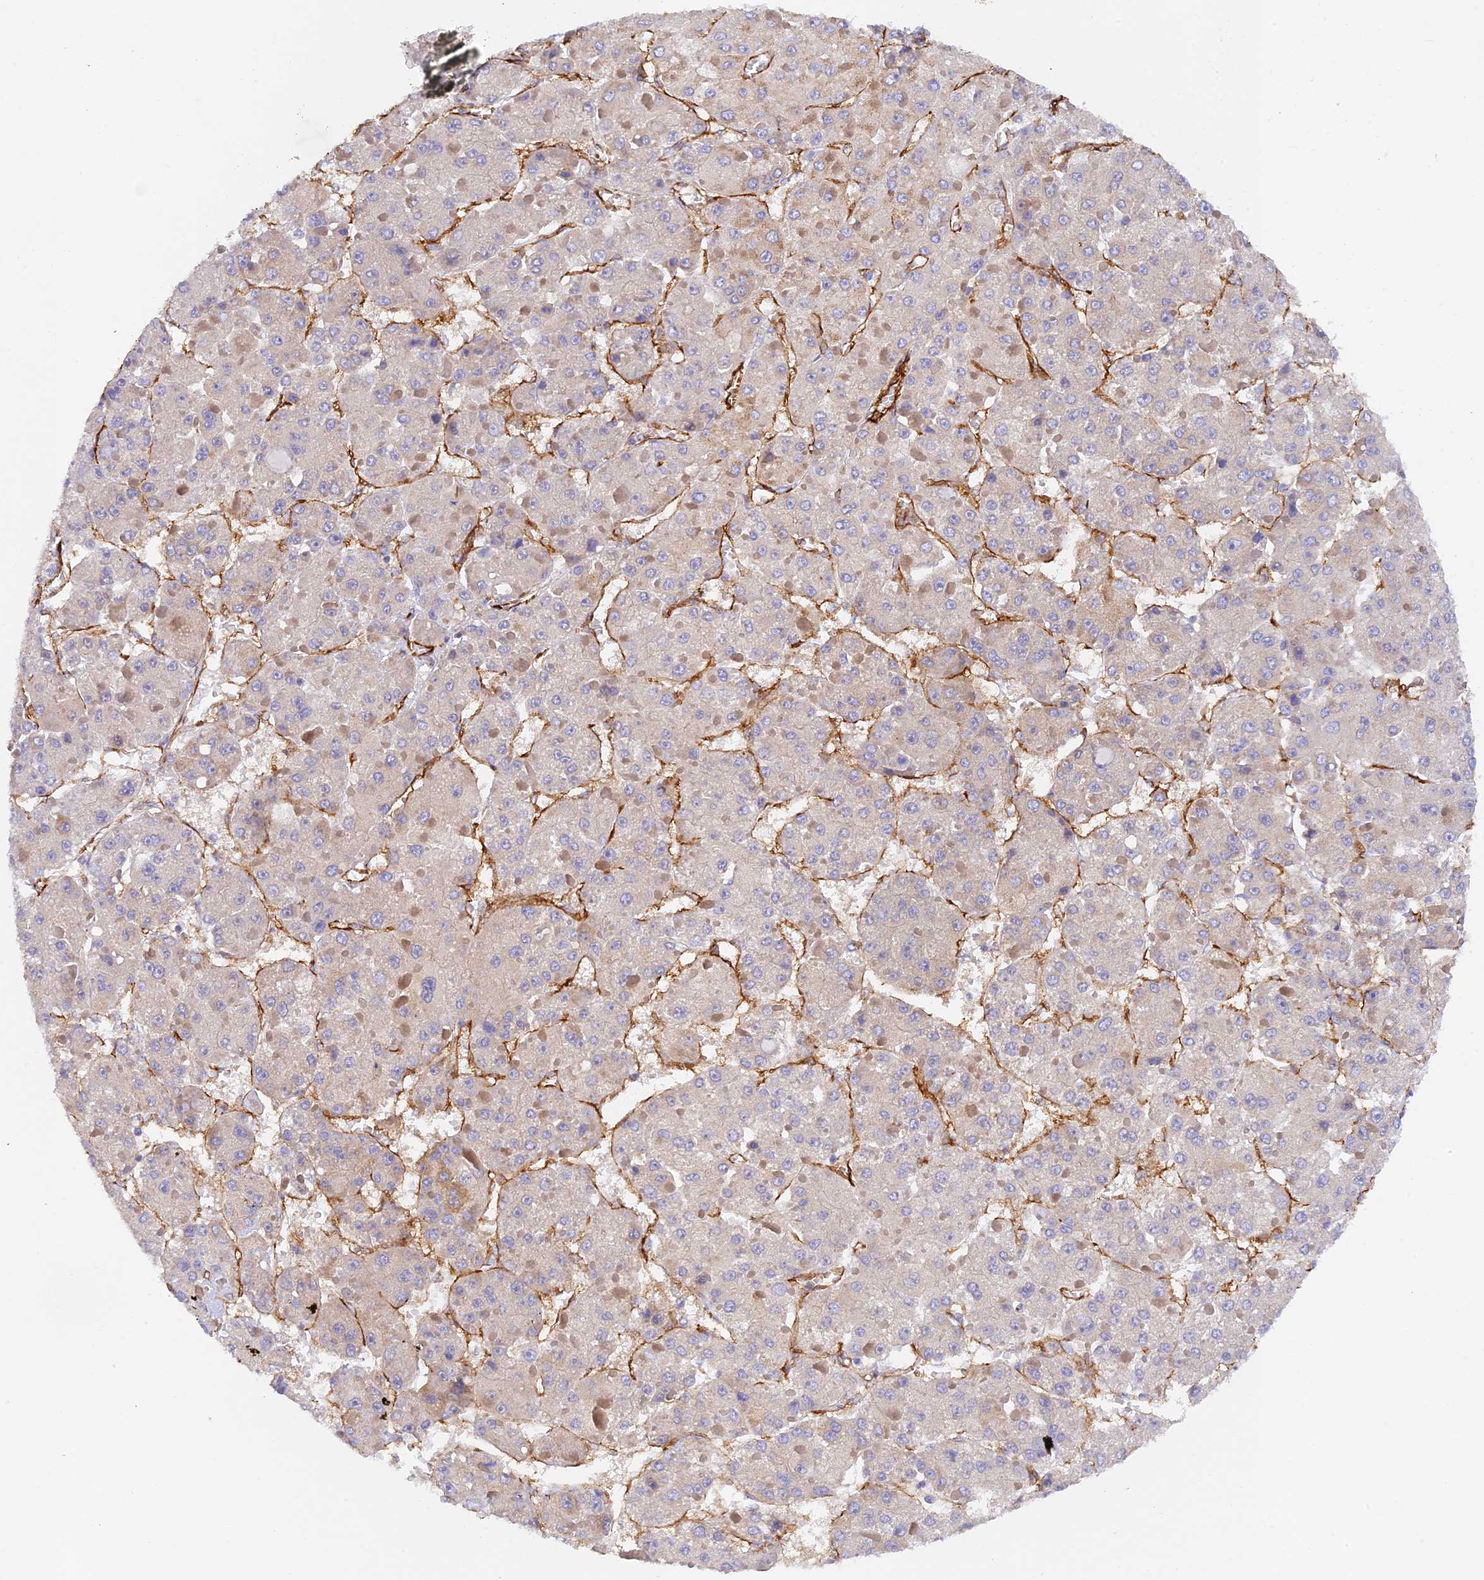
{"staining": {"intensity": "weak", "quantity": "<25%", "location": "cytoplasmic/membranous"}, "tissue": "liver cancer", "cell_type": "Tumor cells", "image_type": "cancer", "snomed": [{"axis": "morphology", "description": "Carcinoma, Hepatocellular, NOS"}, {"axis": "topography", "description": "Liver"}], "caption": "A high-resolution histopathology image shows immunohistochemistry (IHC) staining of liver cancer (hepatocellular carcinoma), which reveals no significant staining in tumor cells. (DAB IHC, high magnification).", "gene": "MYO9A", "patient": {"sex": "female", "age": 73}}